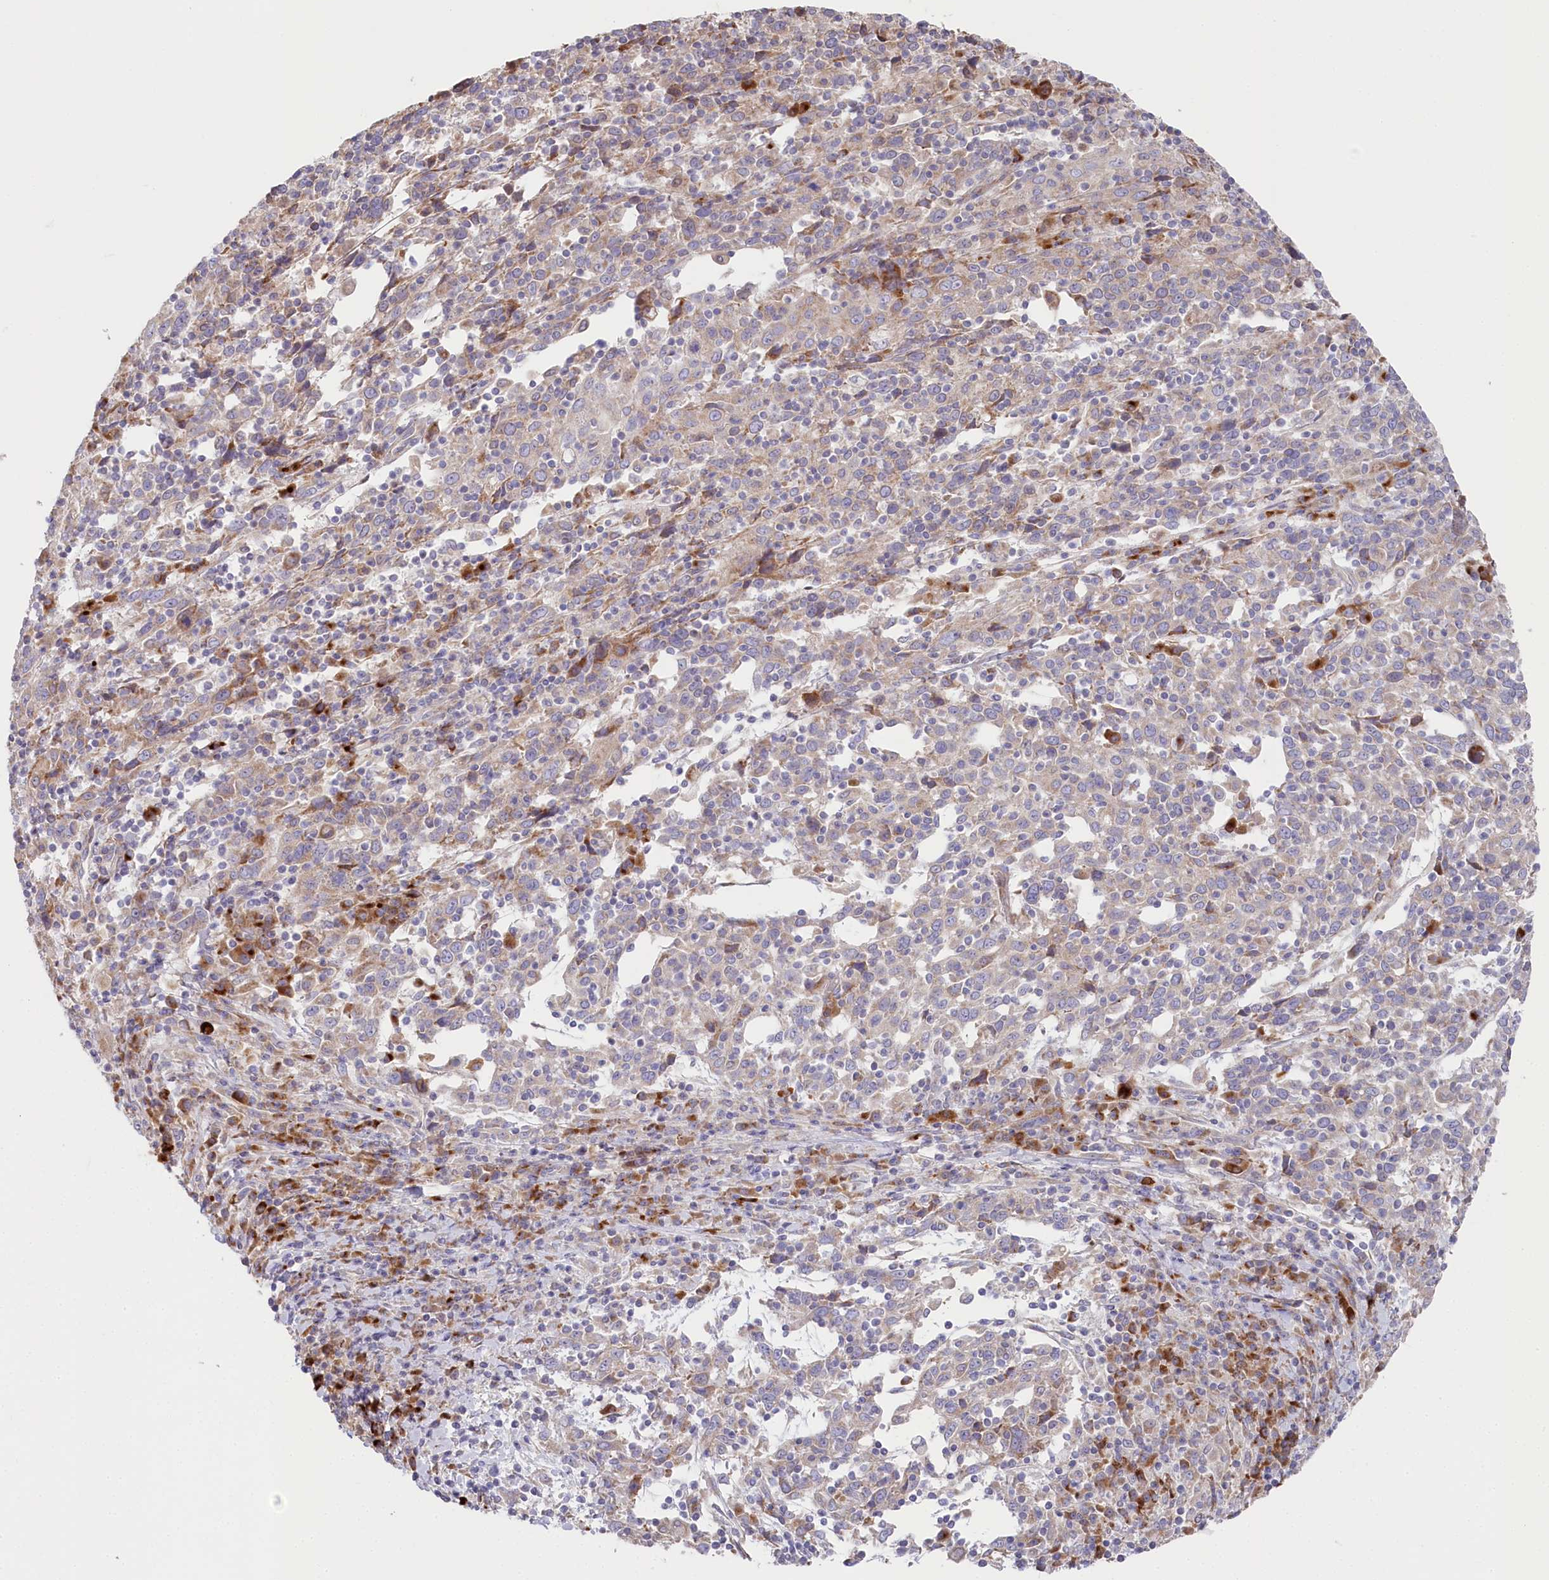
{"staining": {"intensity": "weak", "quantity": "<25%", "location": "cytoplasmic/membranous"}, "tissue": "cervical cancer", "cell_type": "Tumor cells", "image_type": "cancer", "snomed": [{"axis": "morphology", "description": "Squamous cell carcinoma, NOS"}, {"axis": "topography", "description": "Cervix"}], "caption": "High magnification brightfield microscopy of cervical cancer (squamous cell carcinoma) stained with DAB (3,3'-diaminobenzidine) (brown) and counterstained with hematoxylin (blue): tumor cells show no significant expression.", "gene": "POGLUT1", "patient": {"sex": "female", "age": 46}}